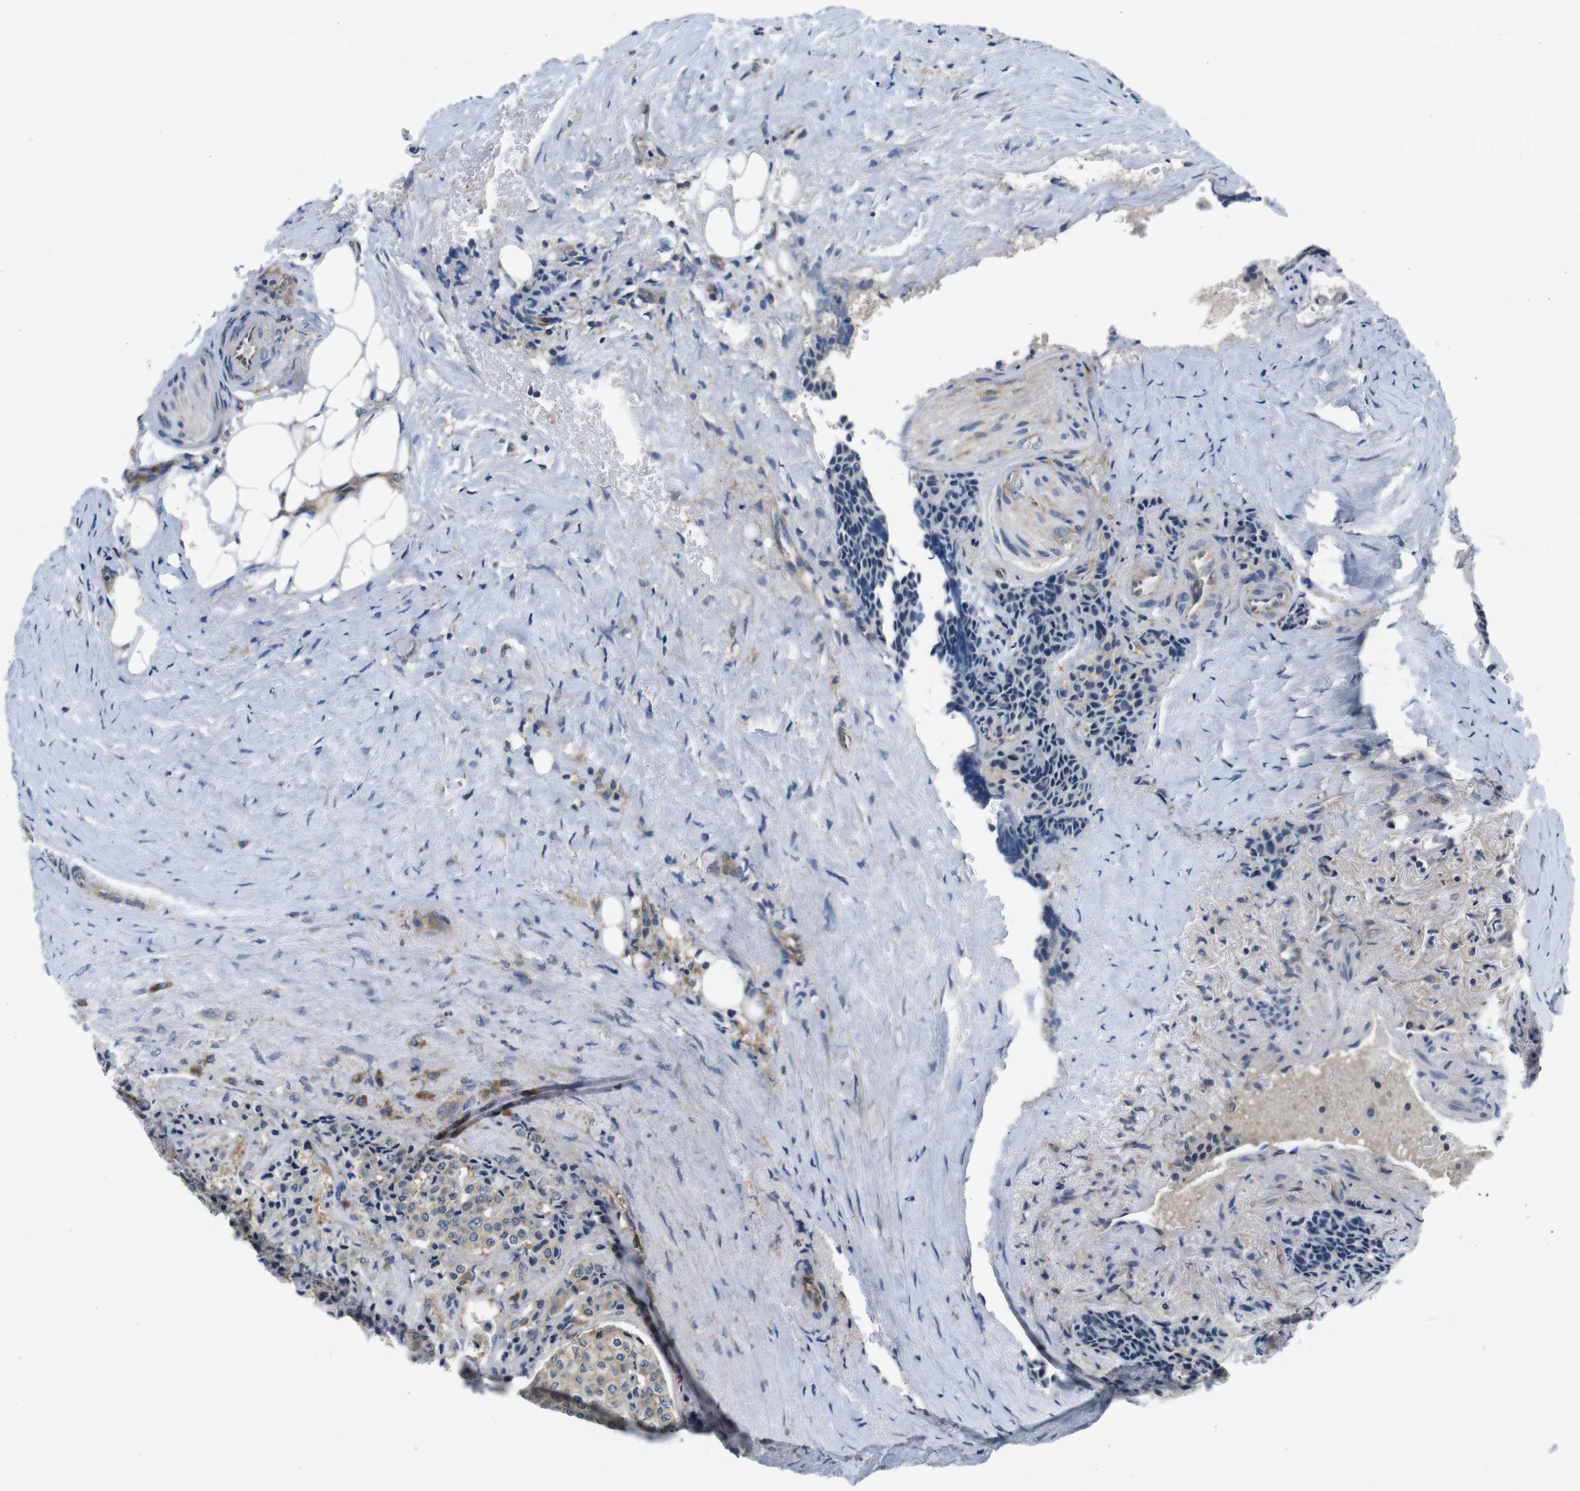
{"staining": {"intensity": "weak", "quantity": "<25%", "location": "cytoplasmic/membranous"}, "tissue": "carcinoid", "cell_type": "Tumor cells", "image_type": "cancer", "snomed": [{"axis": "morphology", "description": "Carcinoid, malignant, NOS"}, {"axis": "topography", "description": "Colon"}], "caption": "IHC histopathology image of malignant carcinoid stained for a protein (brown), which demonstrates no positivity in tumor cells. (DAB IHC, high magnification).", "gene": "EIF2B5", "patient": {"sex": "female", "age": 61}}